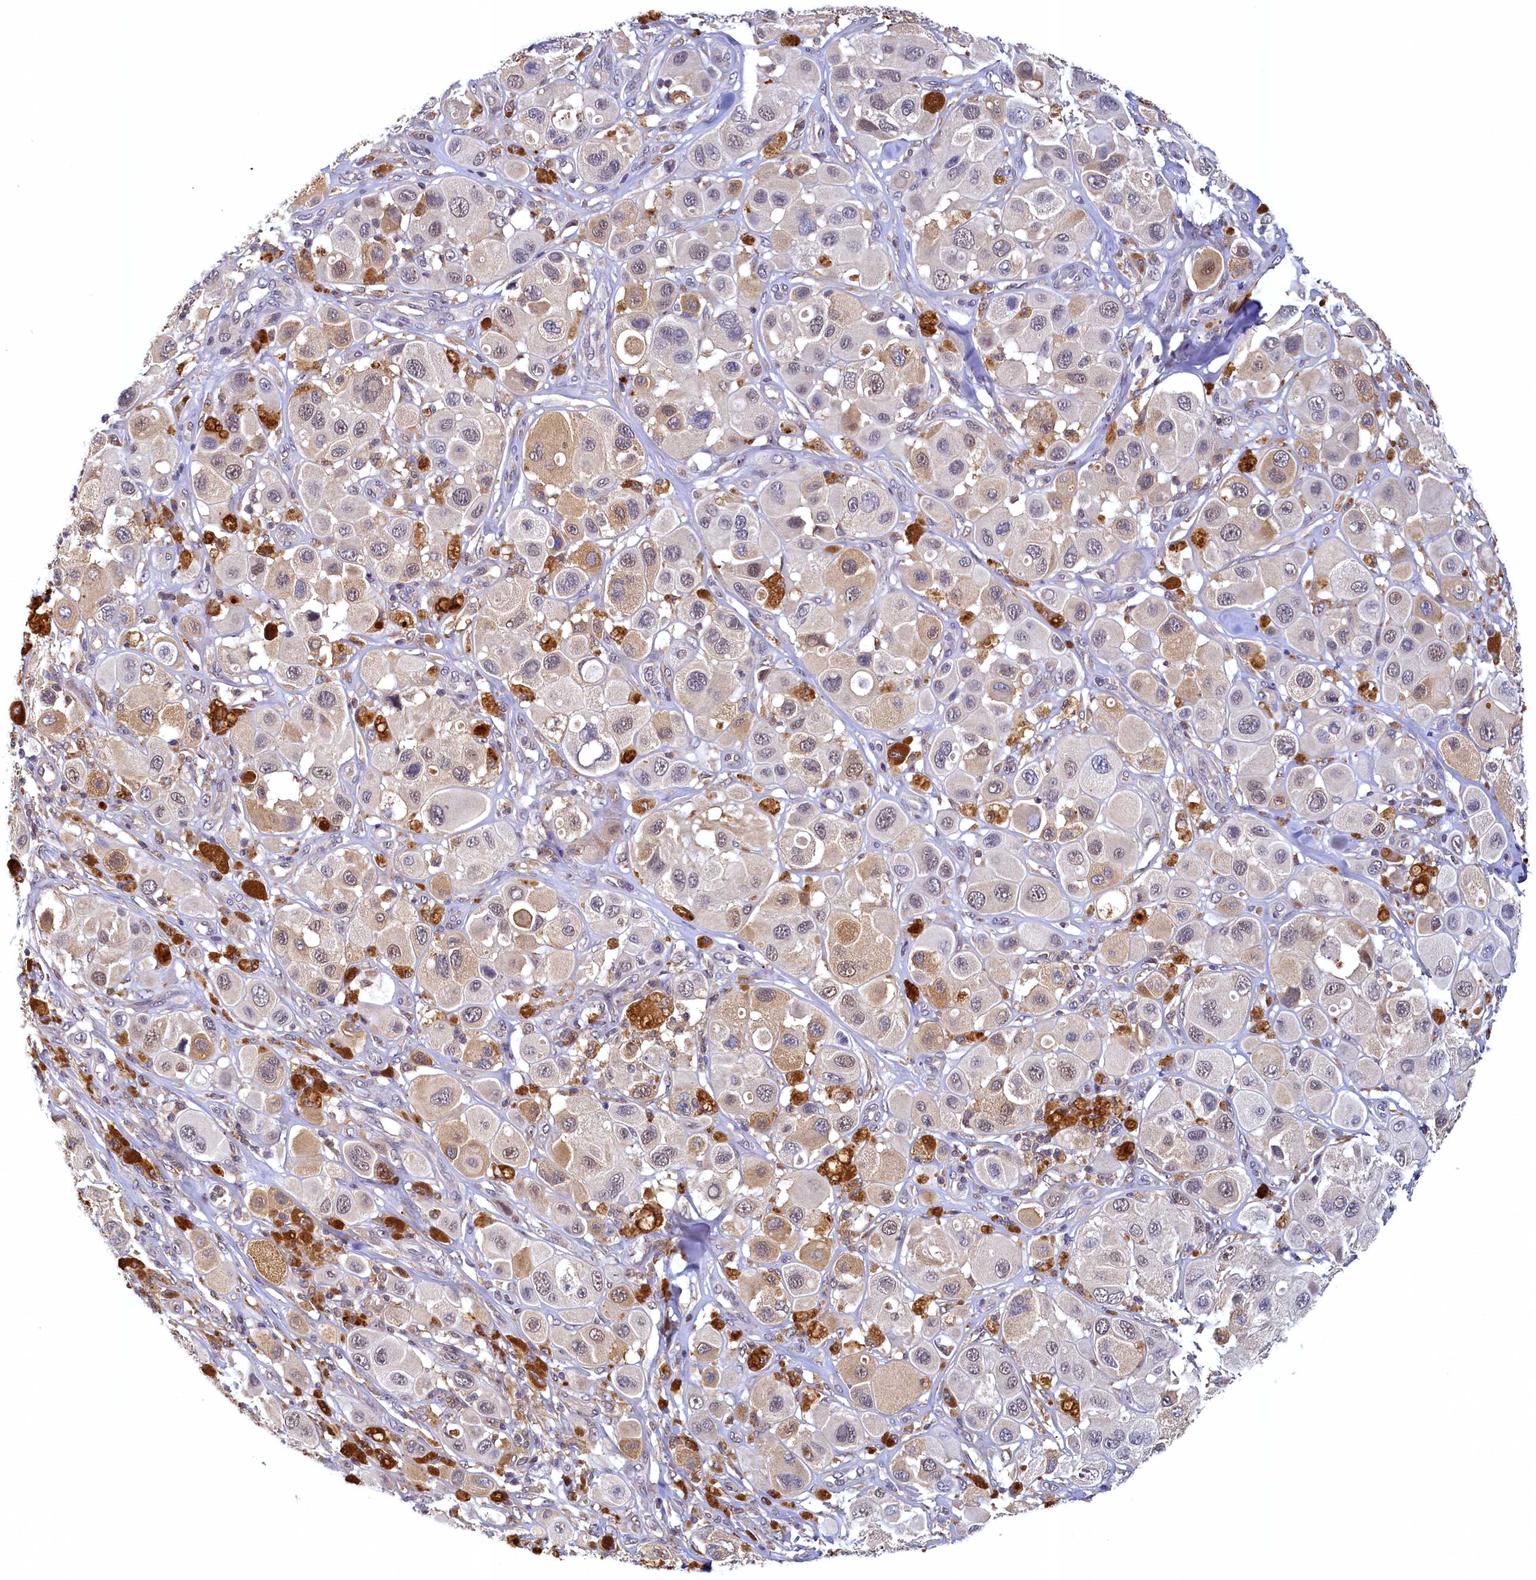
{"staining": {"intensity": "moderate", "quantity": "<25%", "location": "cytoplasmic/membranous,nuclear"}, "tissue": "melanoma", "cell_type": "Tumor cells", "image_type": "cancer", "snomed": [{"axis": "morphology", "description": "Malignant melanoma, Metastatic site"}, {"axis": "topography", "description": "Skin"}], "caption": "Moderate cytoplasmic/membranous and nuclear protein staining is appreciated in approximately <25% of tumor cells in melanoma. (IHC, brightfield microscopy, high magnification).", "gene": "PAAF1", "patient": {"sex": "male", "age": 41}}